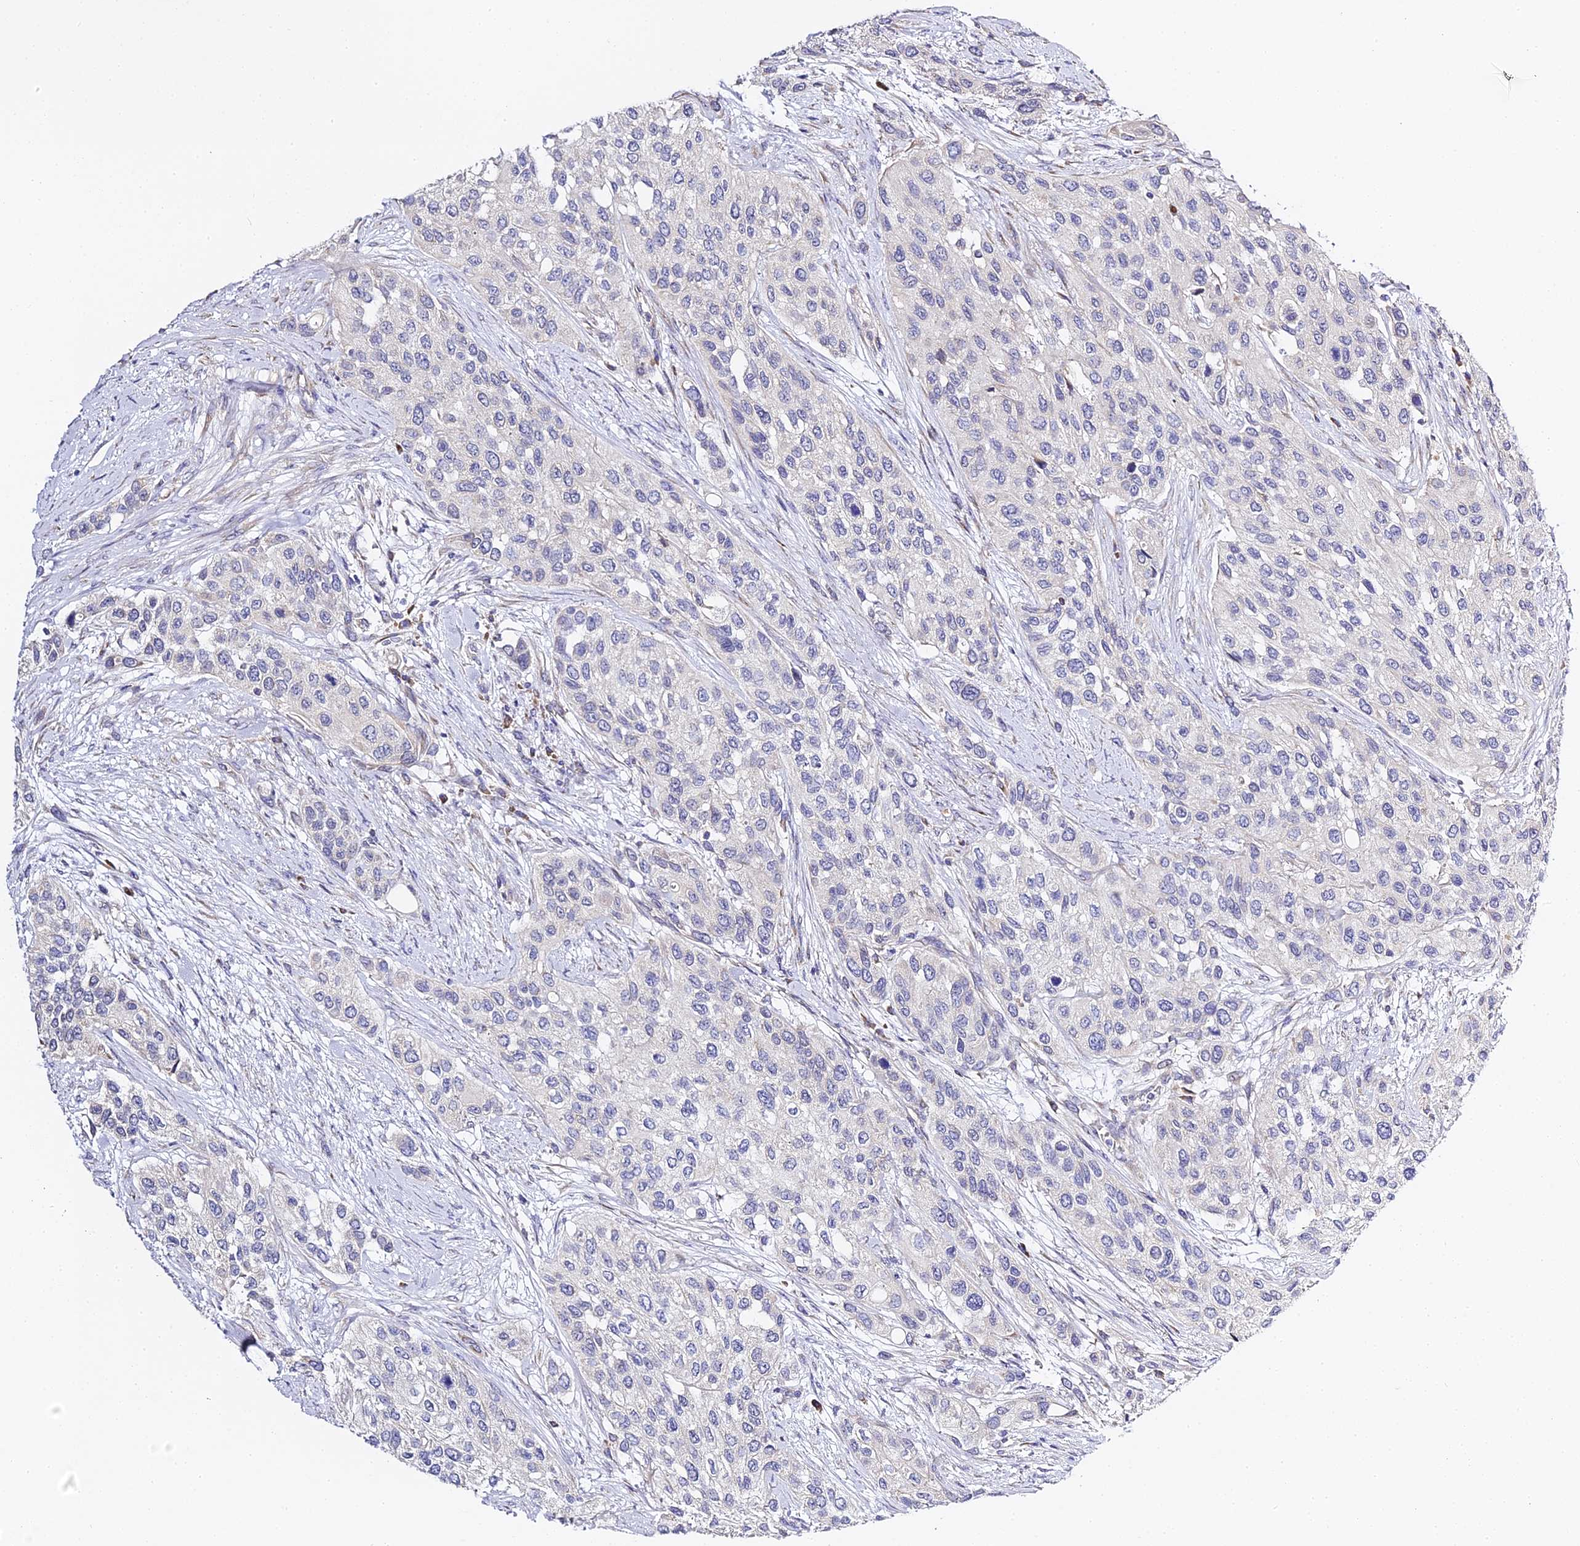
{"staining": {"intensity": "negative", "quantity": "none", "location": "none"}, "tissue": "urothelial cancer", "cell_type": "Tumor cells", "image_type": "cancer", "snomed": [{"axis": "morphology", "description": "Normal tissue, NOS"}, {"axis": "morphology", "description": "Urothelial carcinoma, High grade"}, {"axis": "topography", "description": "Vascular tissue"}, {"axis": "topography", "description": "Urinary bladder"}], "caption": "A high-resolution micrograph shows immunohistochemistry staining of high-grade urothelial carcinoma, which shows no significant expression in tumor cells.", "gene": "SERP1", "patient": {"sex": "female", "age": 56}}